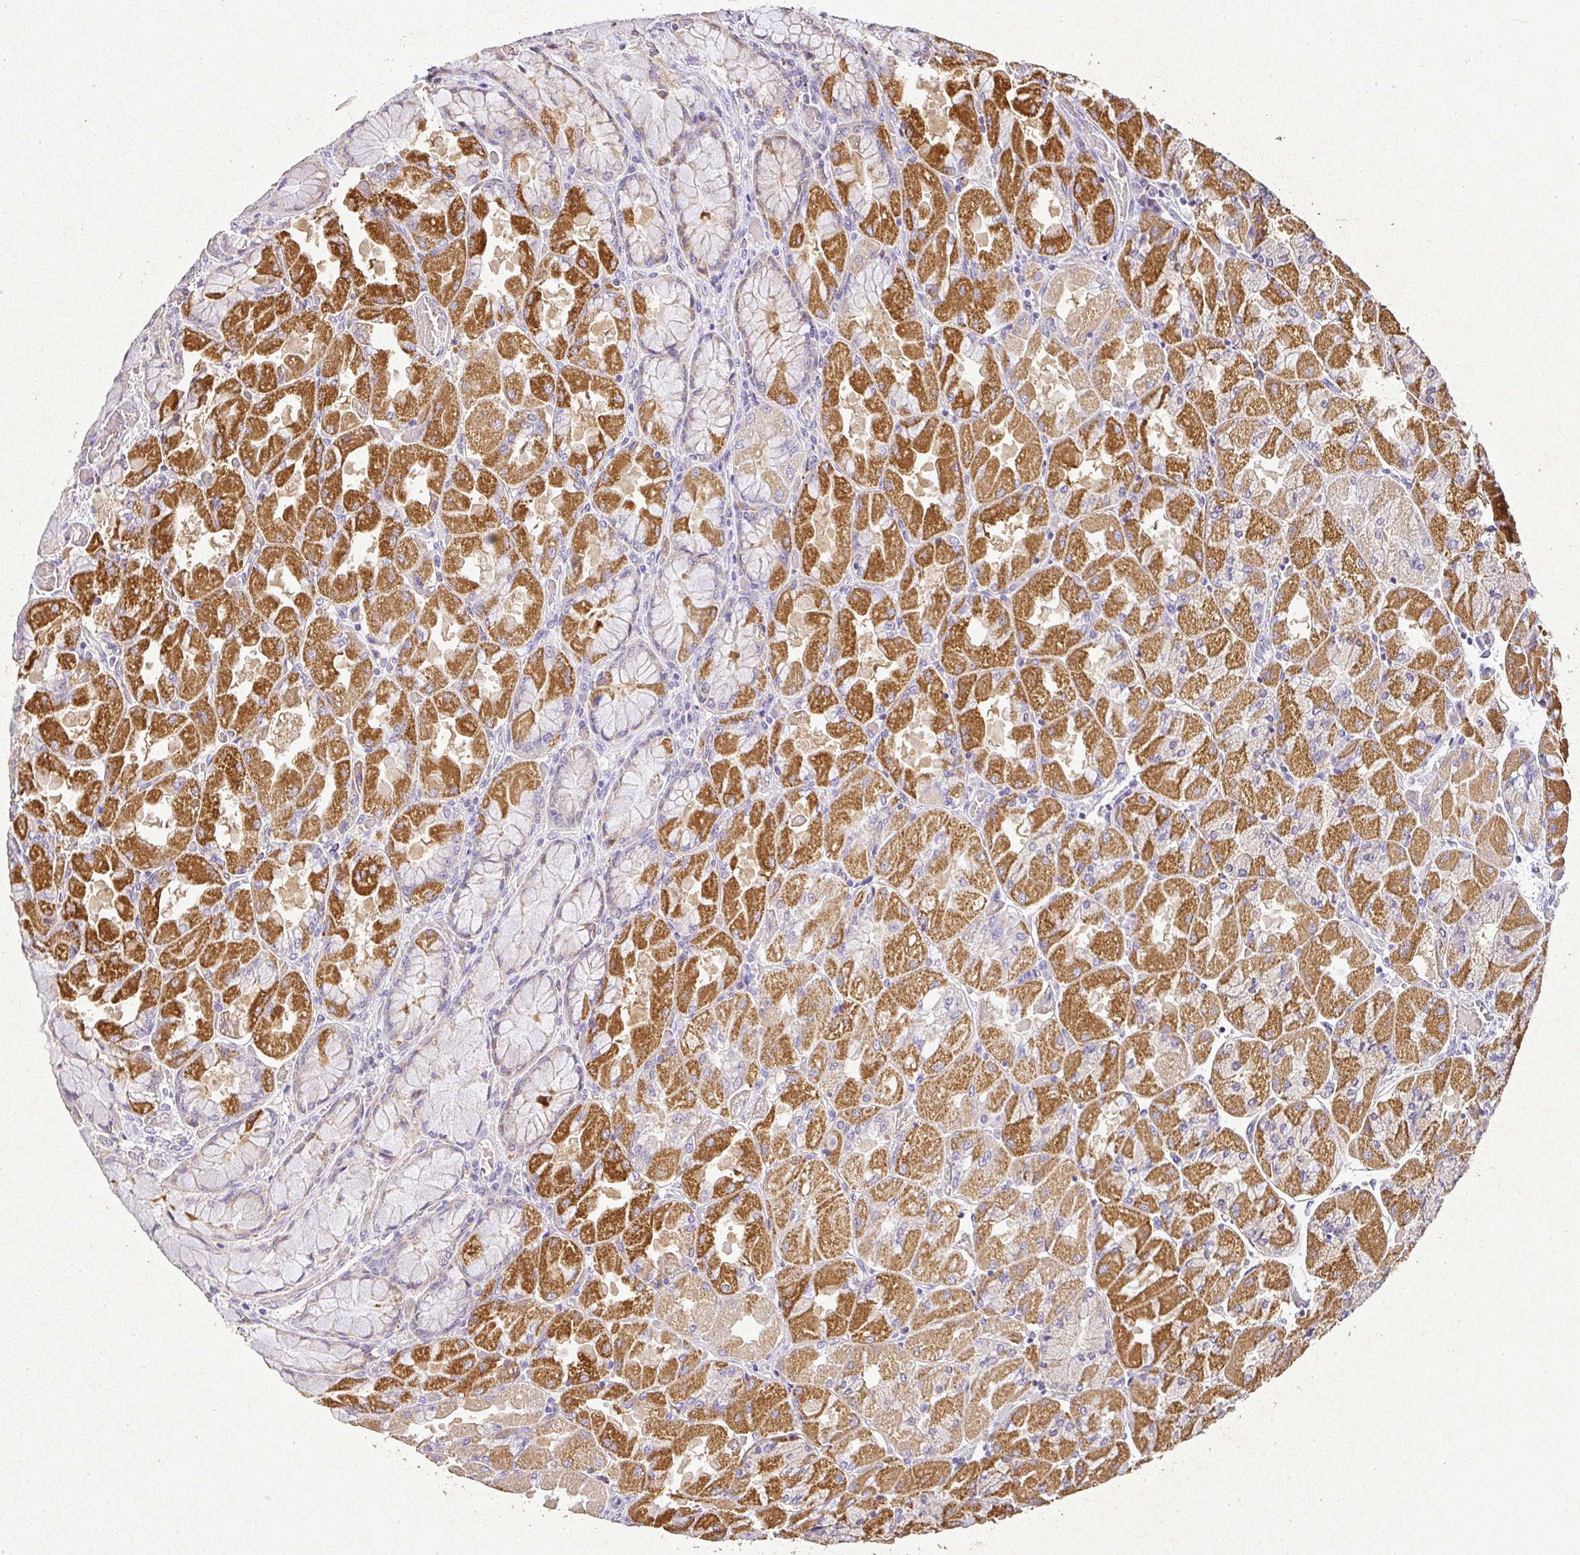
{"staining": {"intensity": "strong", "quantity": "25%-75%", "location": "cytoplasmic/membranous"}, "tissue": "stomach", "cell_type": "Glandular cells", "image_type": "normal", "snomed": [{"axis": "morphology", "description": "Normal tissue, NOS"}, {"axis": "topography", "description": "Stomach"}], "caption": "About 25%-75% of glandular cells in unremarkable stomach exhibit strong cytoplasmic/membranous protein positivity as visualized by brown immunohistochemical staining.", "gene": "RPS2", "patient": {"sex": "female", "age": 61}}